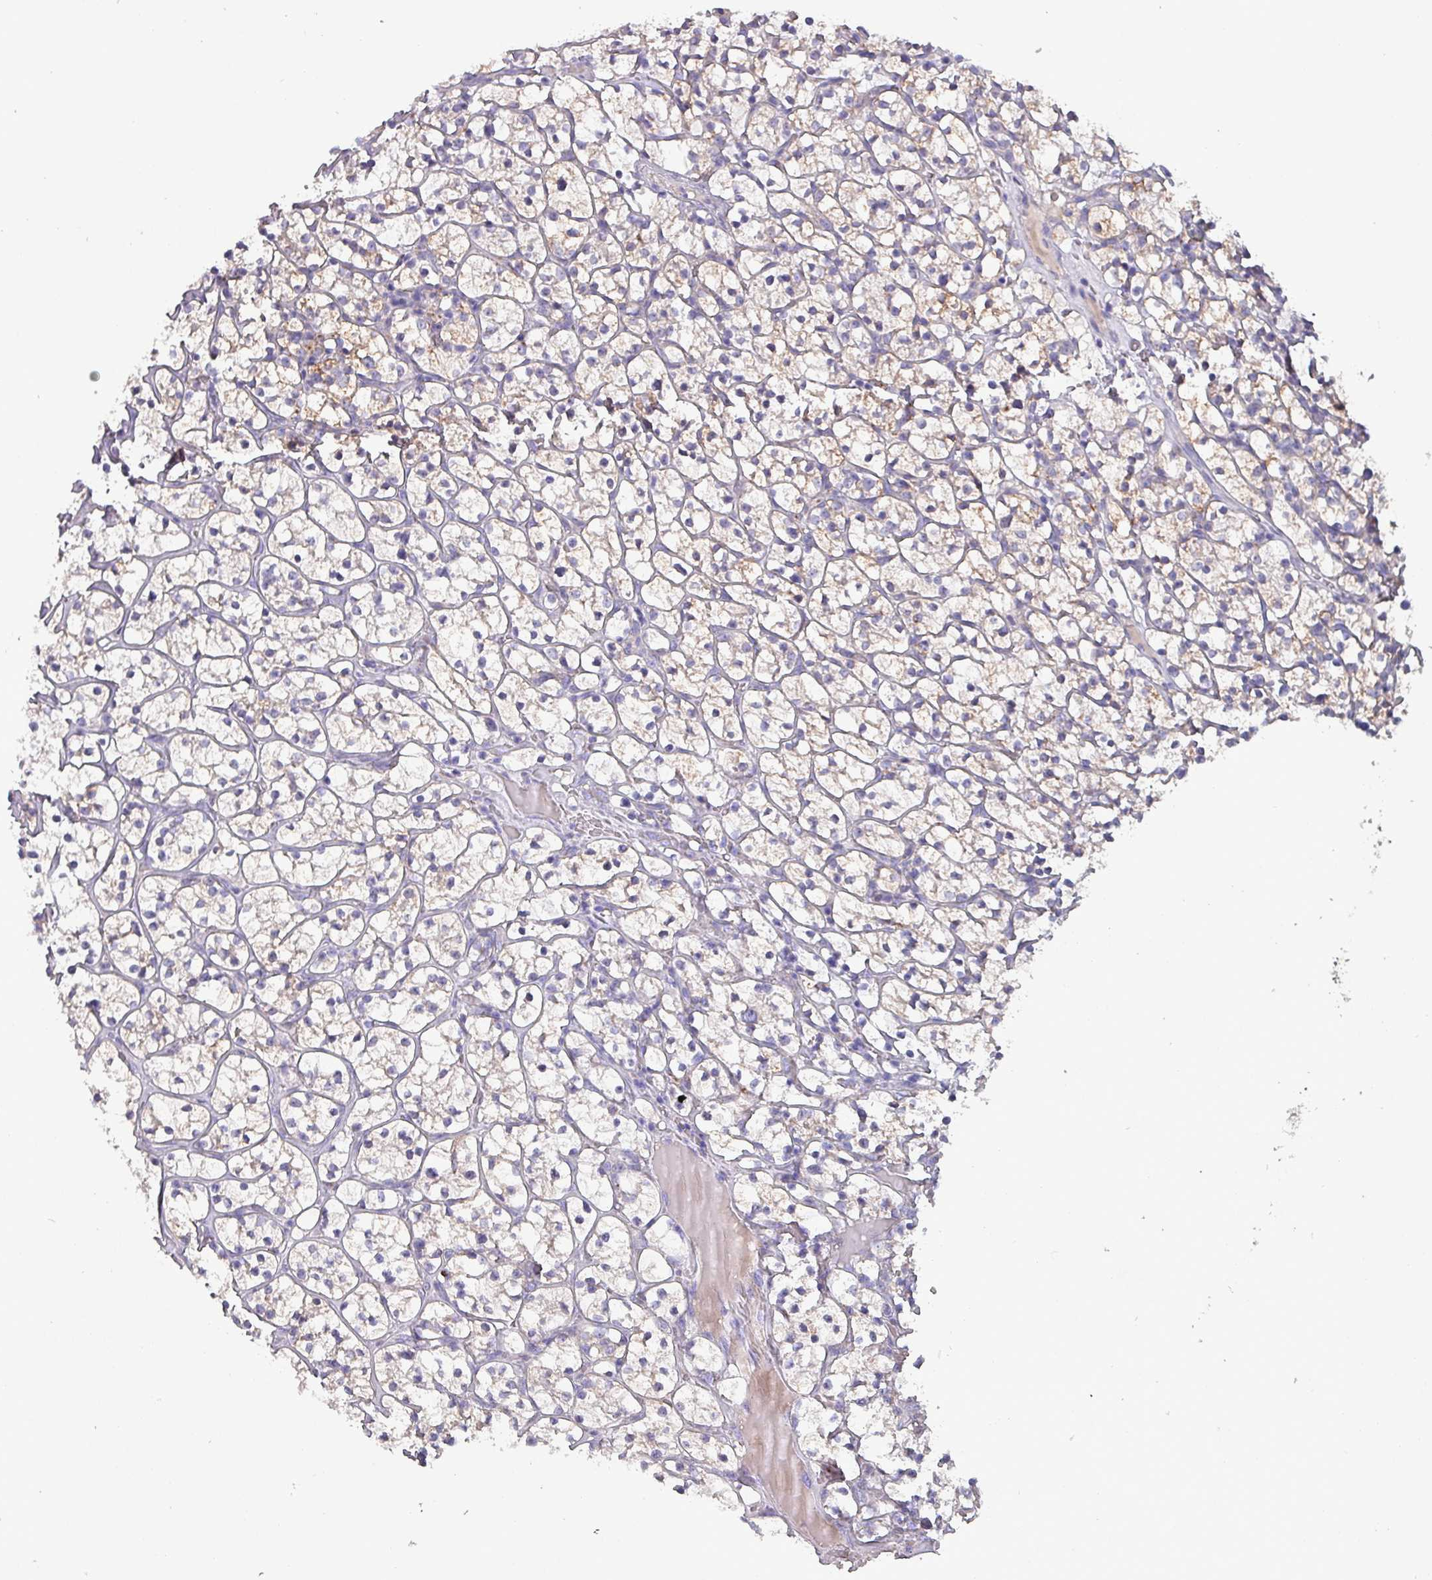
{"staining": {"intensity": "weak", "quantity": "25%-75%", "location": "cytoplasmic/membranous"}, "tissue": "renal cancer", "cell_type": "Tumor cells", "image_type": "cancer", "snomed": [{"axis": "morphology", "description": "Adenocarcinoma, NOS"}, {"axis": "topography", "description": "Kidney"}], "caption": "Adenocarcinoma (renal) stained with a brown dye displays weak cytoplasmic/membranous positive expression in approximately 25%-75% of tumor cells.", "gene": "HSD3B7", "patient": {"sex": "female", "age": 64}}